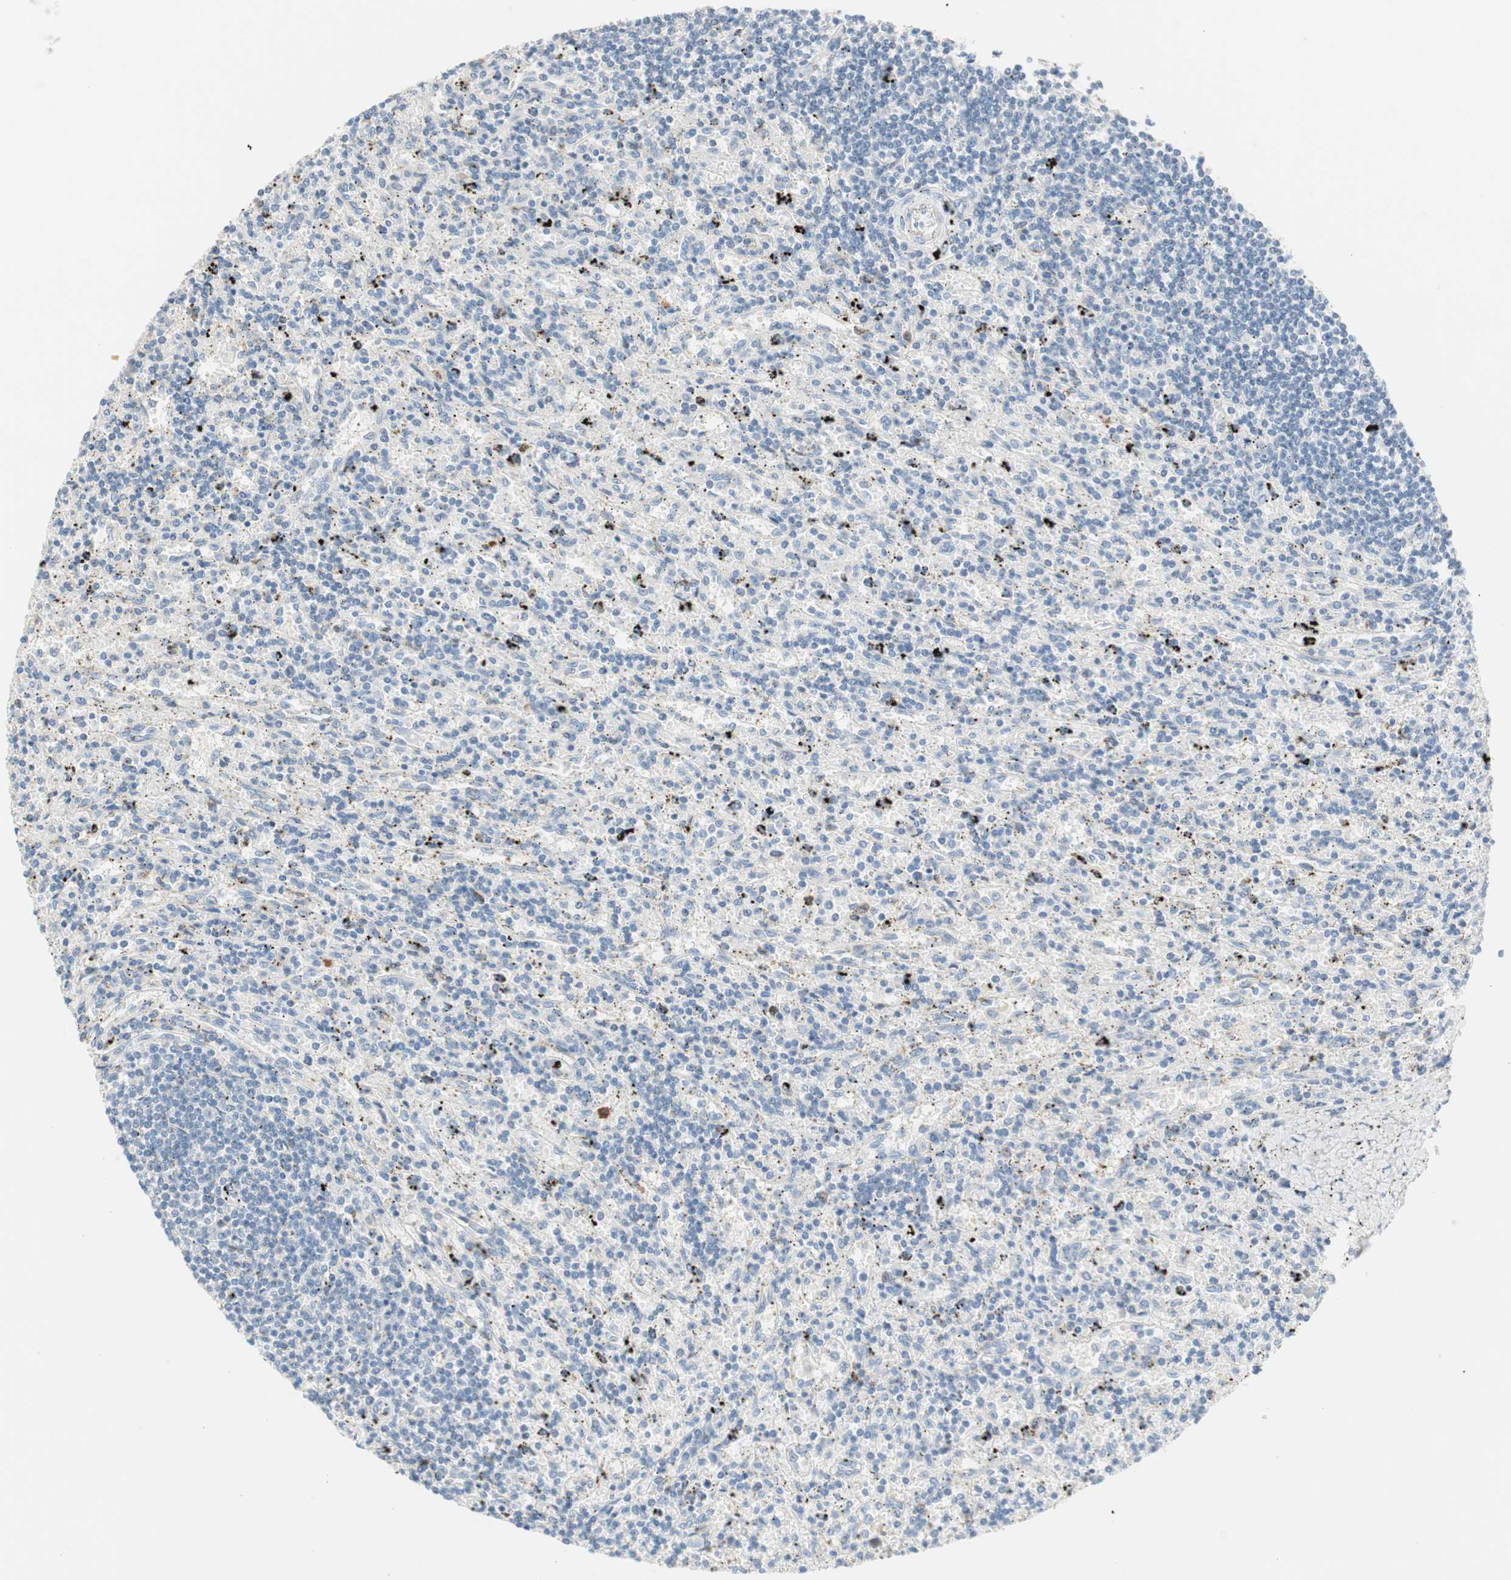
{"staining": {"intensity": "negative", "quantity": "none", "location": "none"}, "tissue": "lymphoma", "cell_type": "Tumor cells", "image_type": "cancer", "snomed": [{"axis": "morphology", "description": "Malignant lymphoma, non-Hodgkin's type, Low grade"}, {"axis": "topography", "description": "Spleen"}], "caption": "High power microscopy image of an IHC histopathology image of lymphoma, revealing no significant staining in tumor cells.", "gene": "PDZK1", "patient": {"sex": "male", "age": 76}}